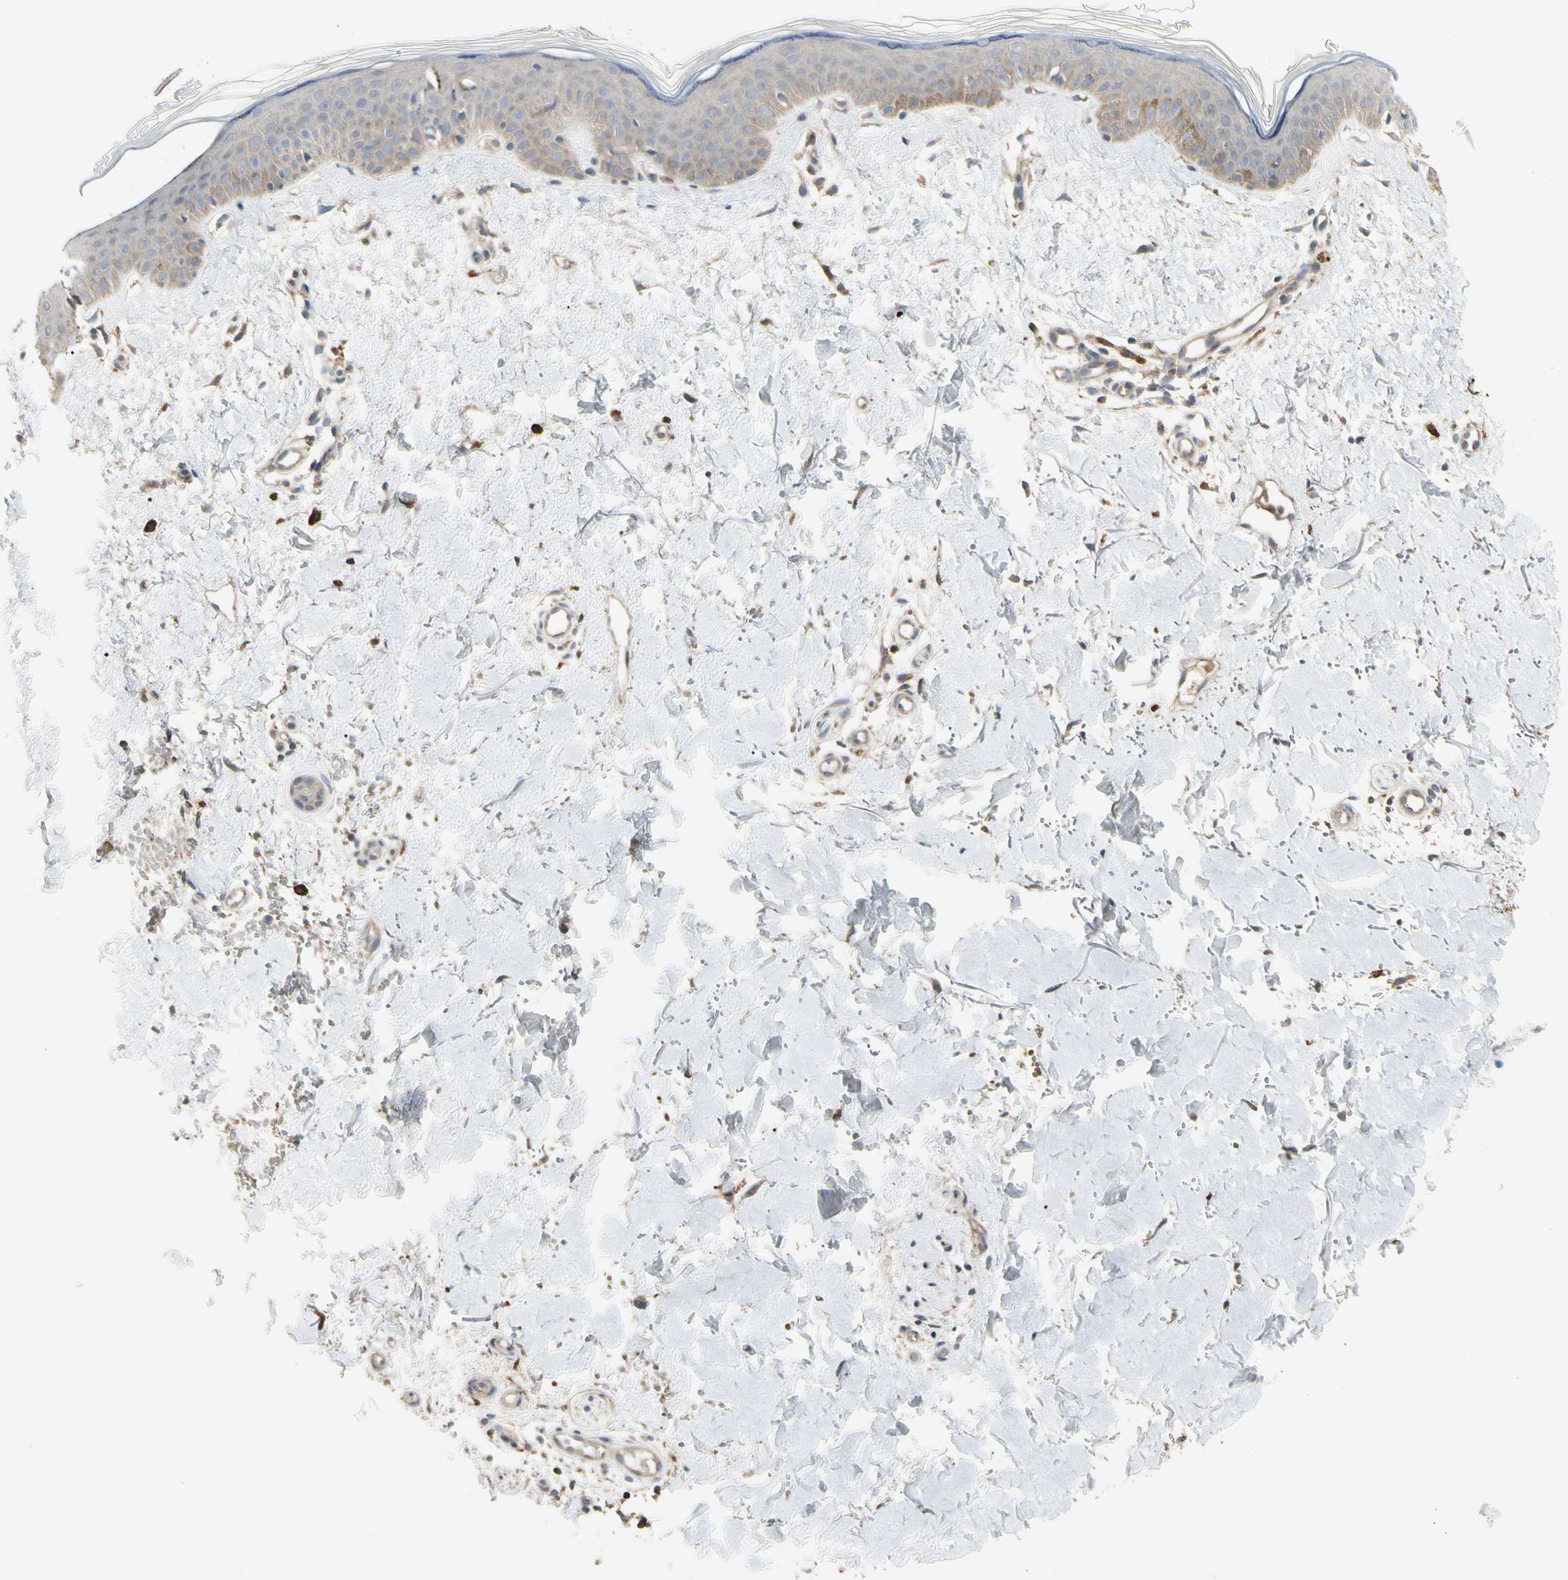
{"staining": {"intensity": "weak", "quantity": ">75%", "location": "cytoplasmic/membranous"}, "tissue": "skin", "cell_type": "Fibroblasts", "image_type": "normal", "snomed": [{"axis": "morphology", "description": "Normal tissue, NOS"}, {"axis": "topography", "description": "Skin"}], "caption": "Skin stained with immunohistochemistry (IHC) shows weak cytoplasmic/membranous expression in approximately >75% of fibroblasts. (Stains: DAB (3,3'-diaminobenzidine) in brown, nuclei in blue, Microscopy: brightfield microscopy at high magnification).", "gene": "ATG4C", "patient": {"sex": "female", "age": 56}}